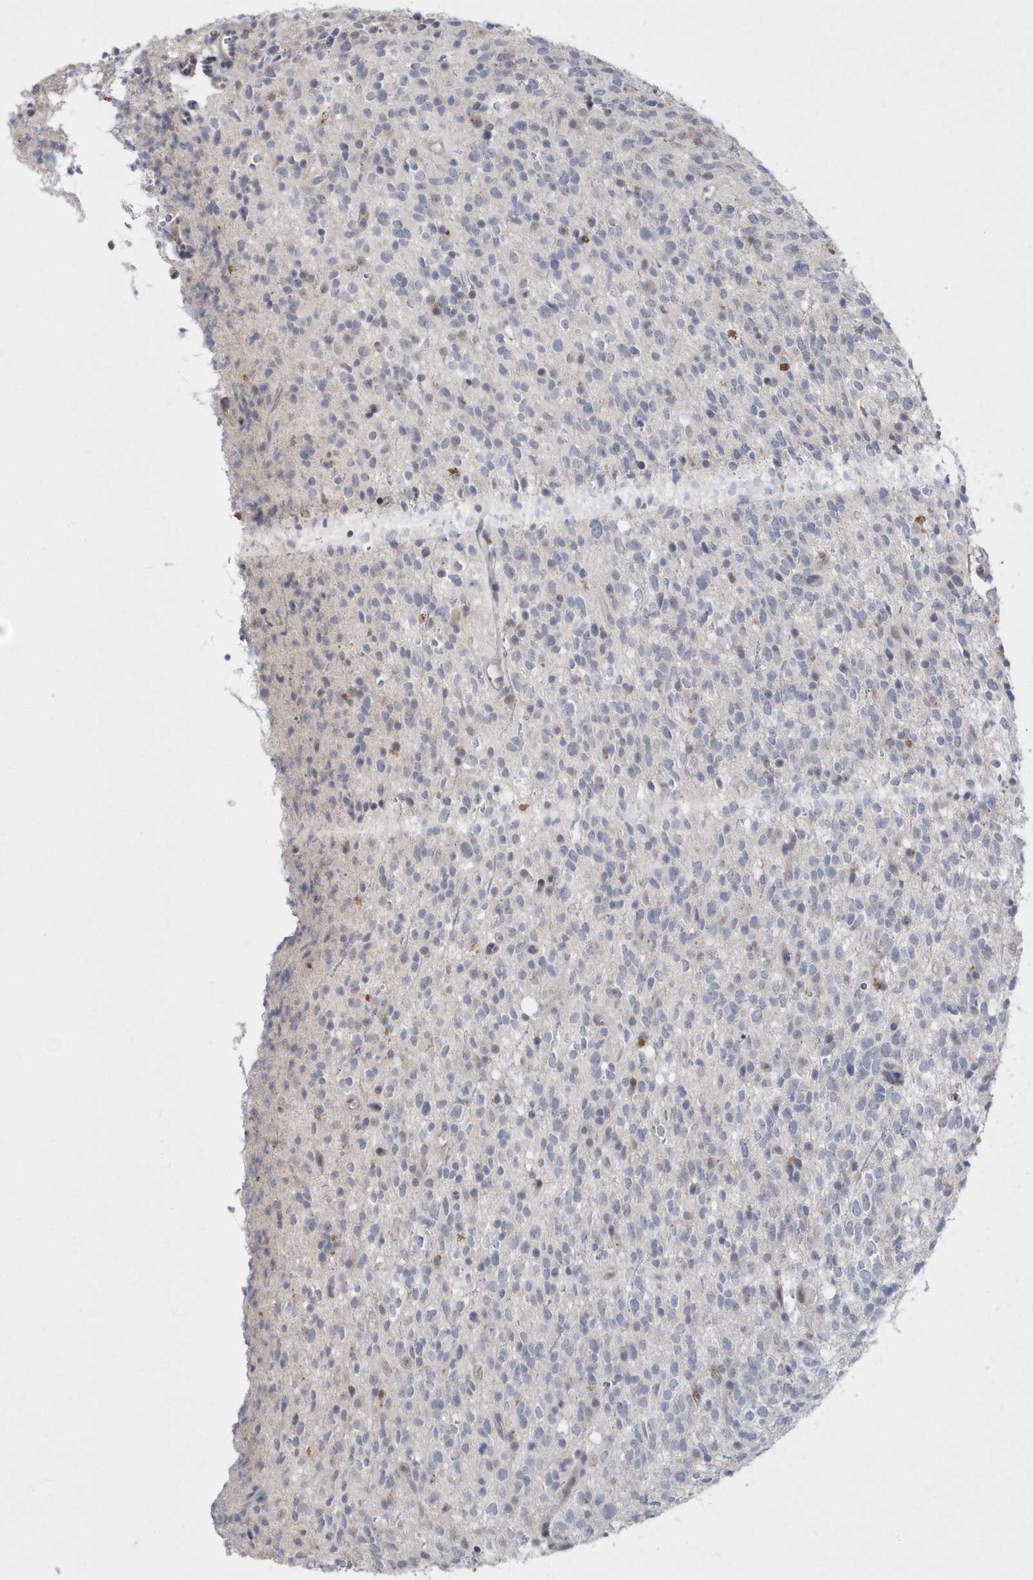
{"staining": {"intensity": "negative", "quantity": "none", "location": "none"}, "tissue": "glioma", "cell_type": "Tumor cells", "image_type": "cancer", "snomed": [{"axis": "morphology", "description": "Glioma, malignant, High grade"}, {"axis": "topography", "description": "Brain"}], "caption": "A high-resolution photomicrograph shows immunohistochemistry (IHC) staining of glioma, which exhibits no significant staining in tumor cells.", "gene": "TSPEAR", "patient": {"sex": "male", "age": 34}}